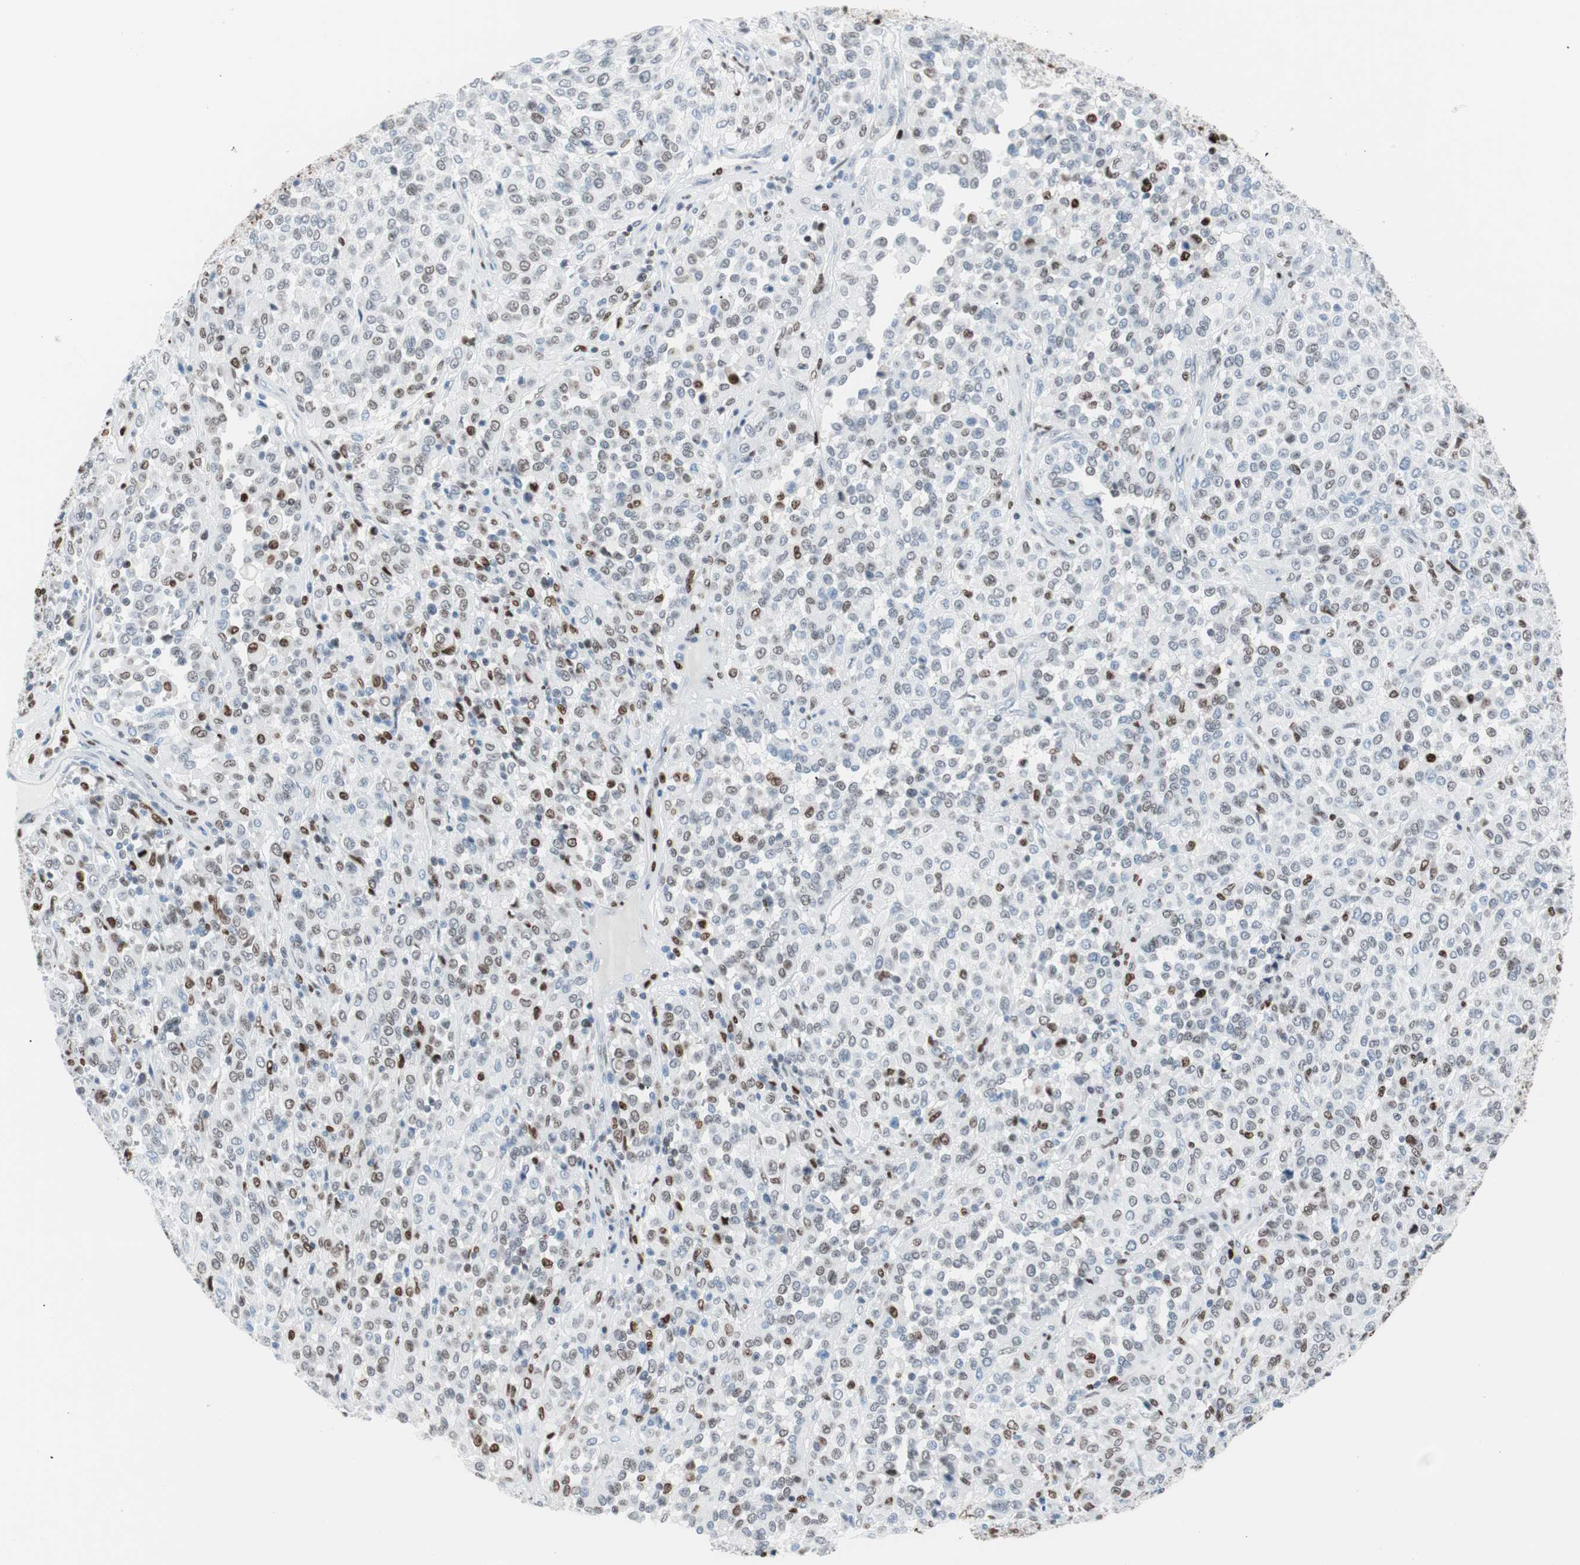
{"staining": {"intensity": "moderate", "quantity": "<25%", "location": "nuclear"}, "tissue": "melanoma", "cell_type": "Tumor cells", "image_type": "cancer", "snomed": [{"axis": "morphology", "description": "Malignant melanoma, Metastatic site"}, {"axis": "topography", "description": "Pancreas"}], "caption": "The image exhibits immunohistochemical staining of malignant melanoma (metastatic site). There is moderate nuclear positivity is appreciated in approximately <25% of tumor cells. The staining was performed using DAB (3,3'-diaminobenzidine), with brown indicating positive protein expression. Nuclei are stained blue with hematoxylin.", "gene": "CEBPB", "patient": {"sex": "female", "age": 30}}